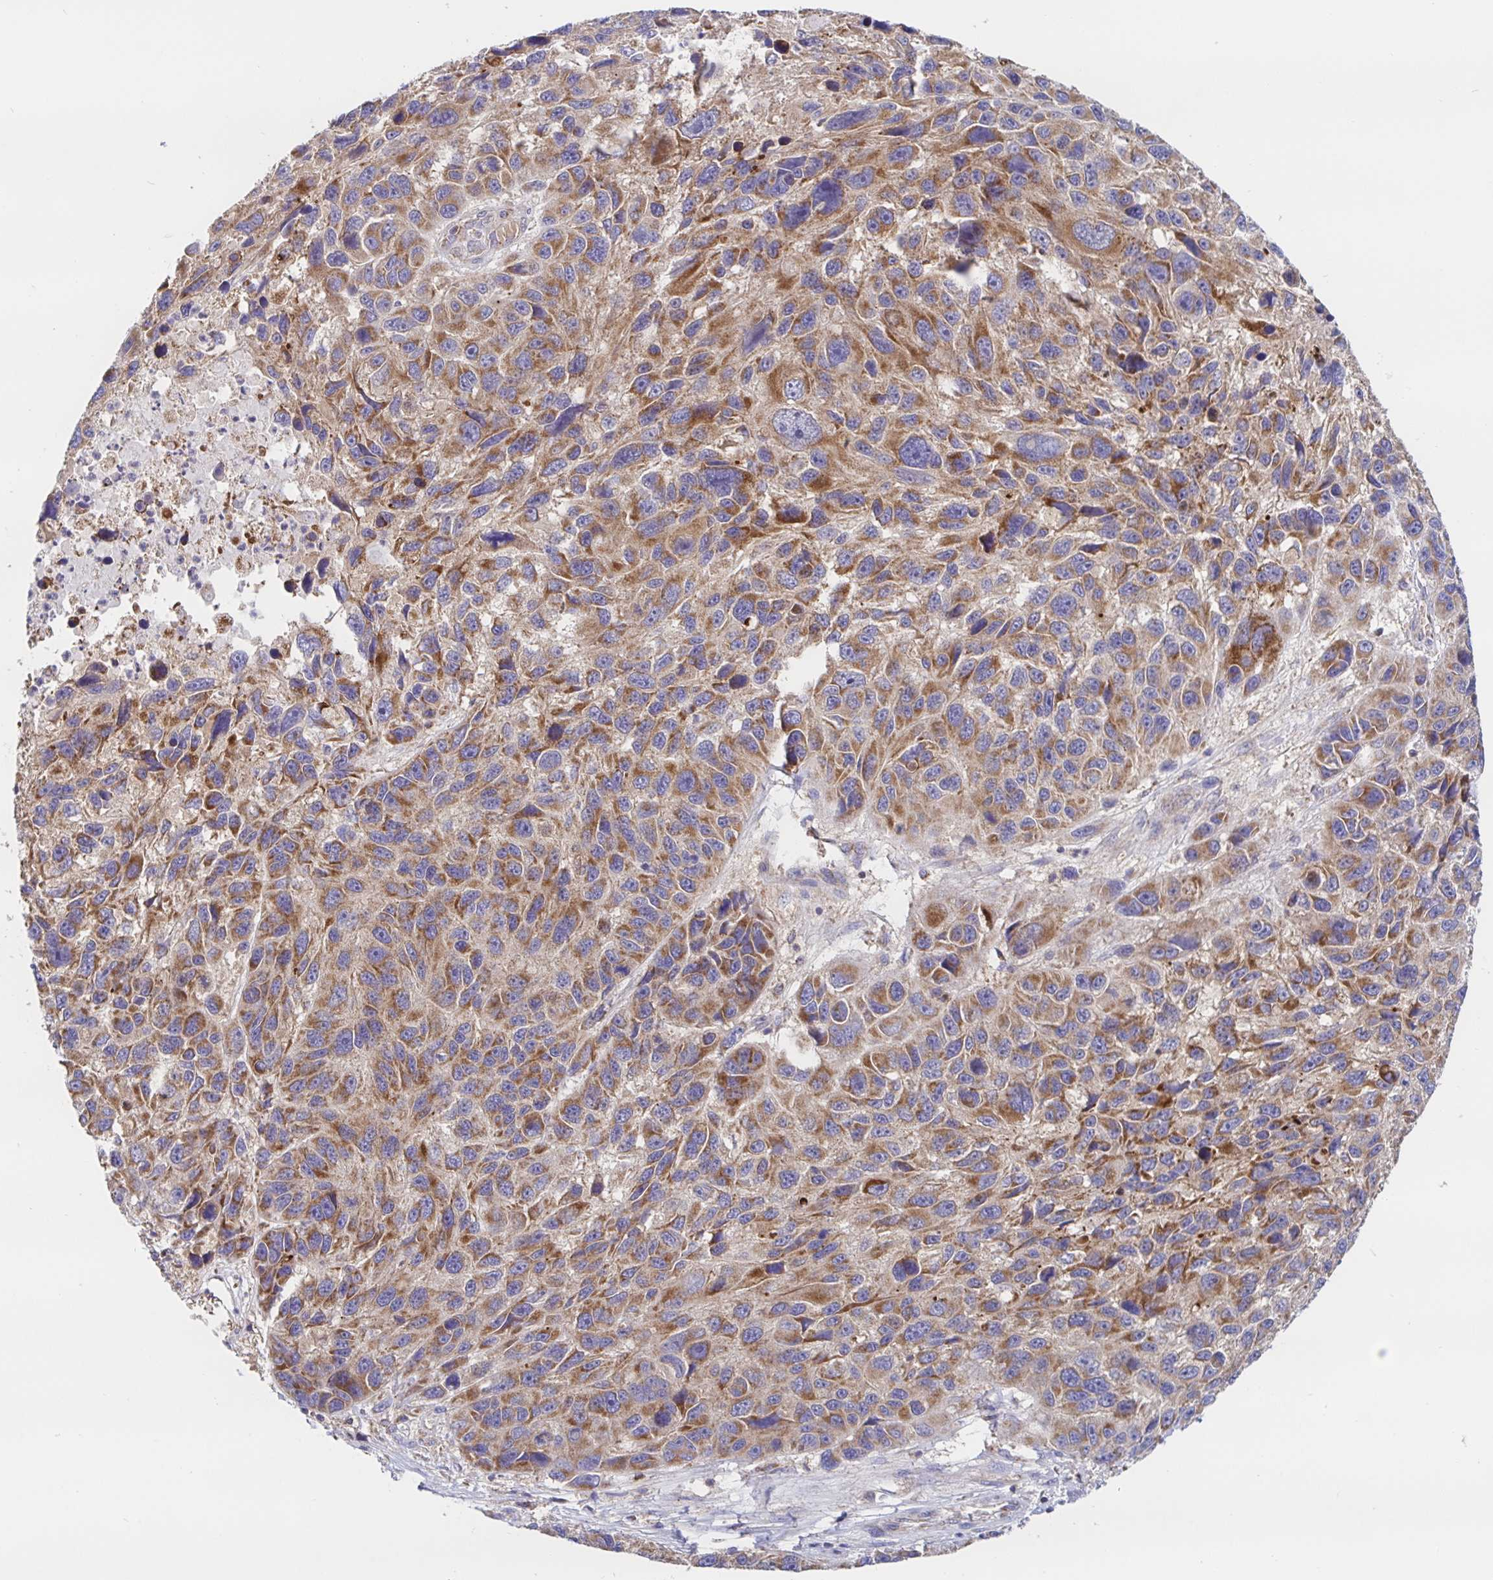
{"staining": {"intensity": "moderate", "quantity": ">75%", "location": "cytoplasmic/membranous"}, "tissue": "melanoma", "cell_type": "Tumor cells", "image_type": "cancer", "snomed": [{"axis": "morphology", "description": "Malignant melanoma, NOS"}, {"axis": "topography", "description": "Skin"}], "caption": "Melanoma stained with immunohistochemistry reveals moderate cytoplasmic/membranous positivity in about >75% of tumor cells. Using DAB (brown) and hematoxylin (blue) stains, captured at high magnification using brightfield microscopy.", "gene": "PRDX3", "patient": {"sex": "male", "age": 53}}